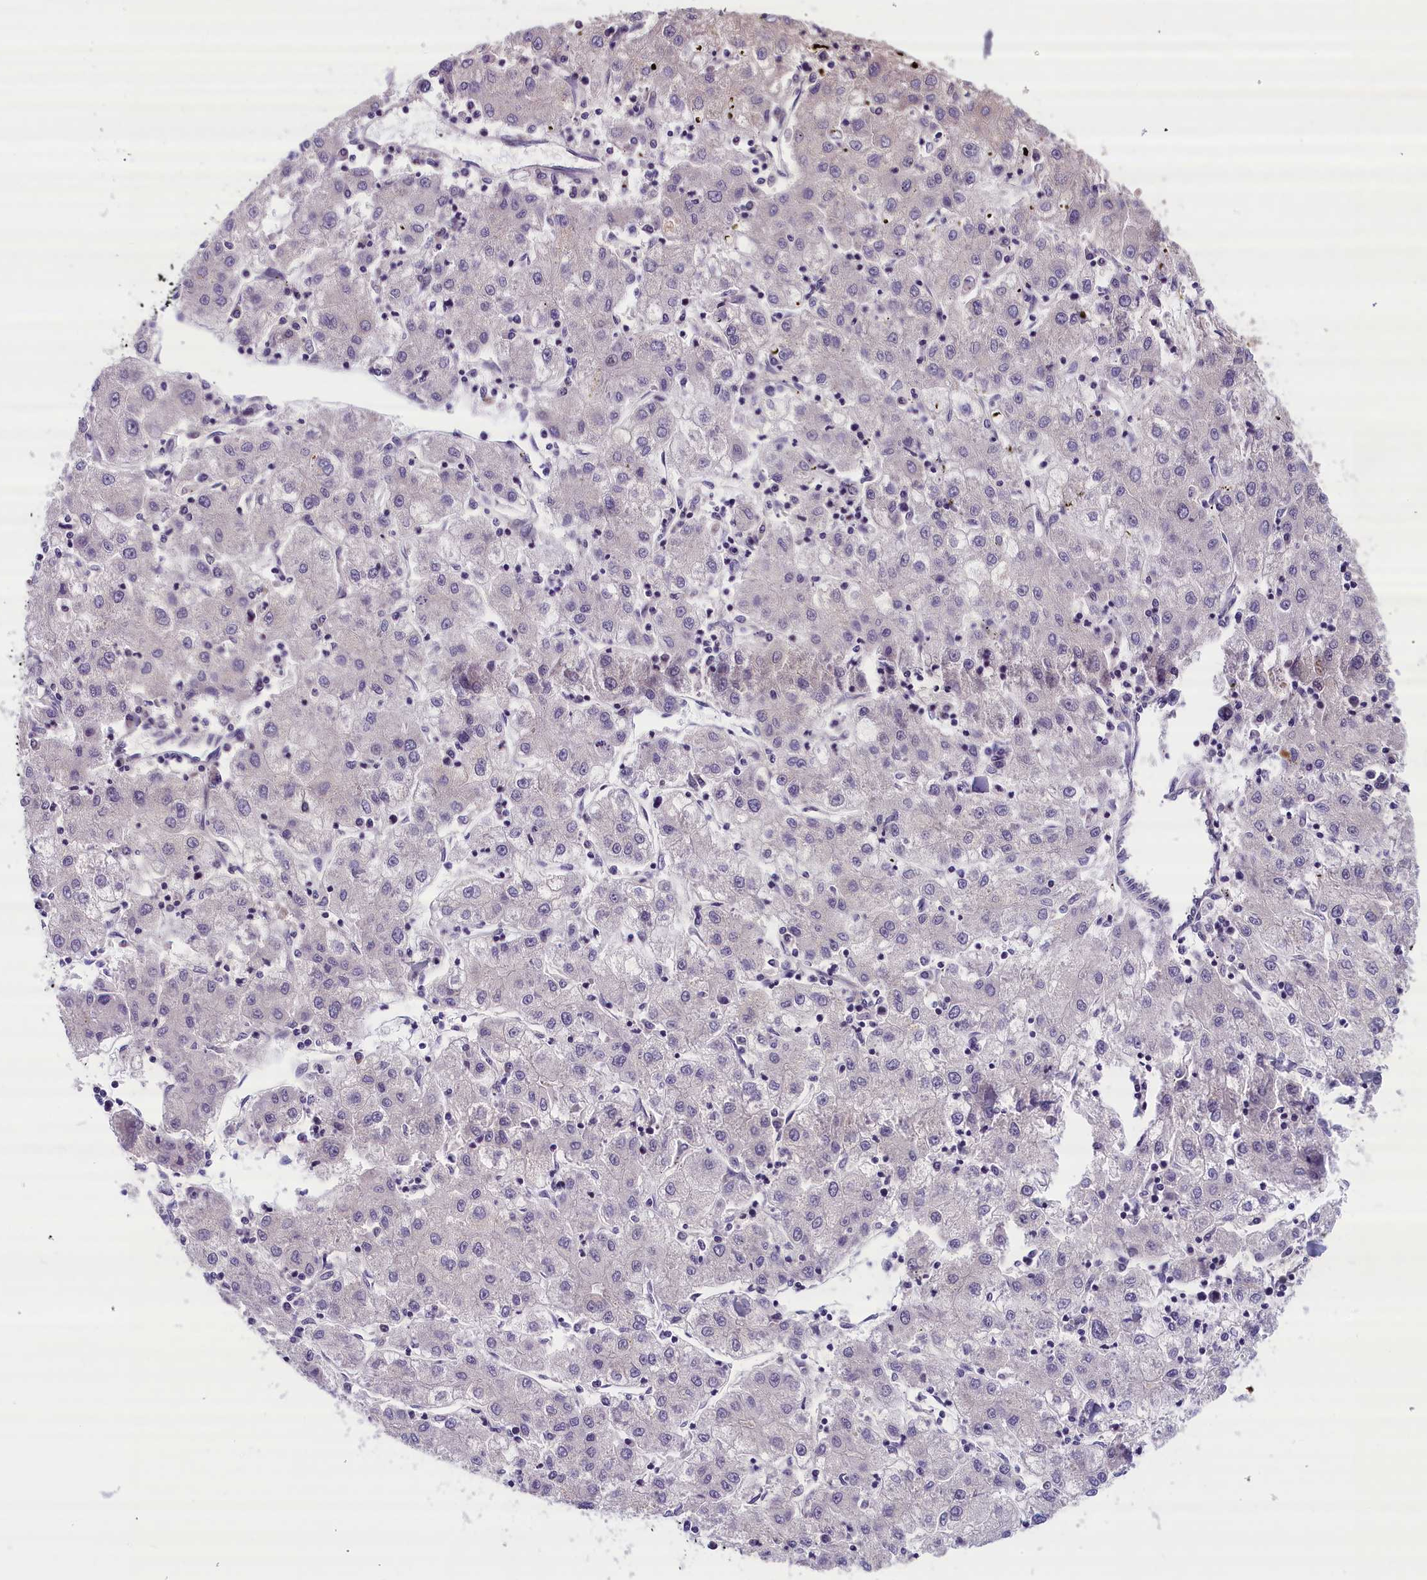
{"staining": {"intensity": "negative", "quantity": "none", "location": "none"}, "tissue": "liver cancer", "cell_type": "Tumor cells", "image_type": "cancer", "snomed": [{"axis": "morphology", "description": "Carcinoma, Hepatocellular, NOS"}, {"axis": "topography", "description": "Liver"}], "caption": "A histopathology image of liver cancer (hepatocellular carcinoma) stained for a protein displays no brown staining in tumor cells.", "gene": "KCNK6", "patient": {"sex": "male", "age": 72}}